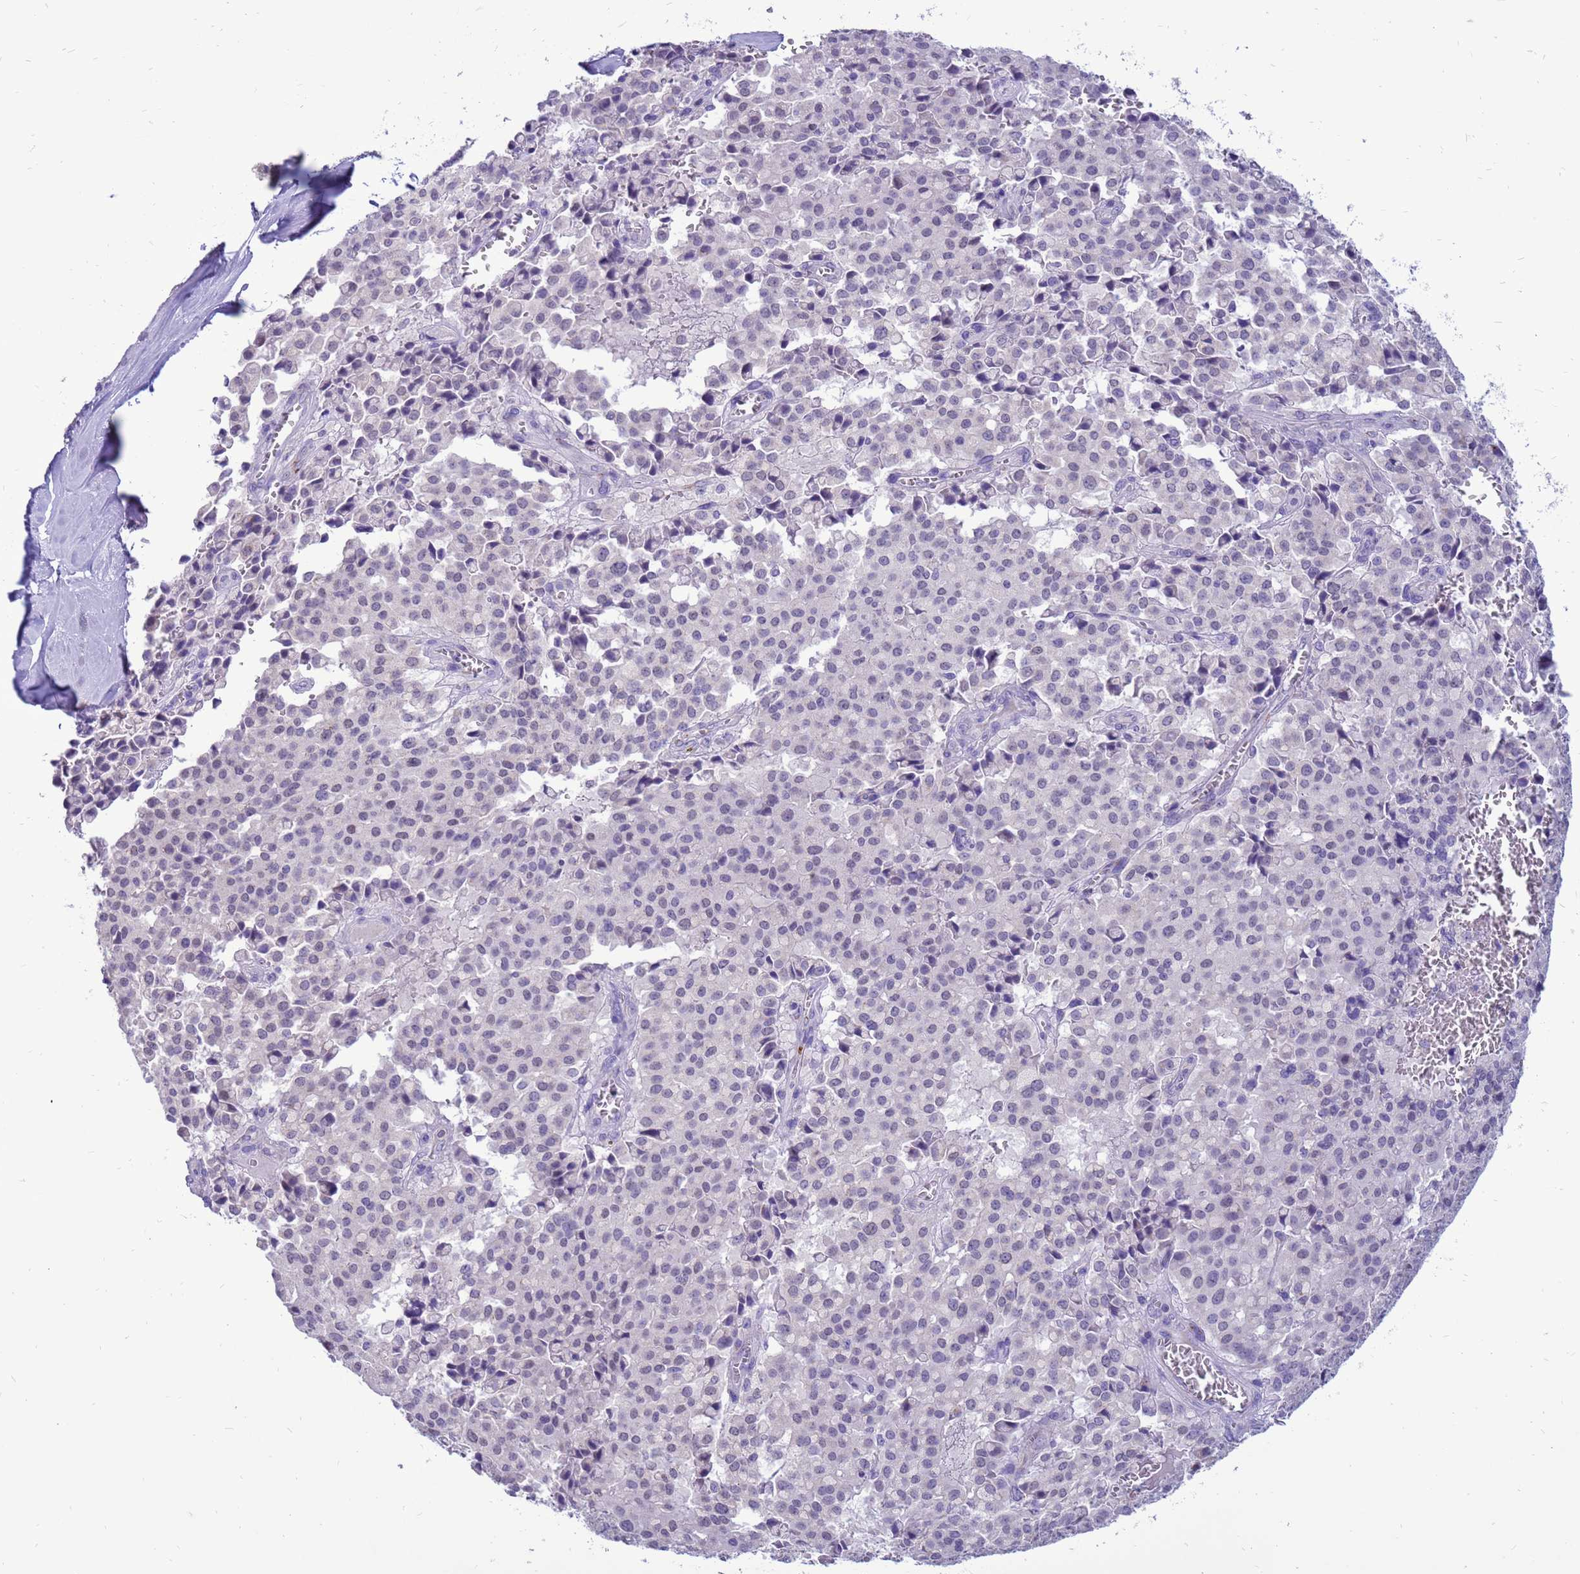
{"staining": {"intensity": "negative", "quantity": "none", "location": "none"}, "tissue": "pancreatic cancer", "cell_type": "Tumor cells", "image_type": "cancer", "snomed": [{"axis": "morphology", "description": "Adenocarcinoma, NOS"}, {"axis": "topography", "description": "Pancreas"}], "caption": "A micrograph of human pancreatic adenocarcinoma is negative for staining in tumor cells. (Brightfield microscopy of DAB (3,3'-diaminobenzidine) immunohistochemistry at high magnification).", "gene": "PDE10A", "patient": {"sex": "male", "age": 65}}